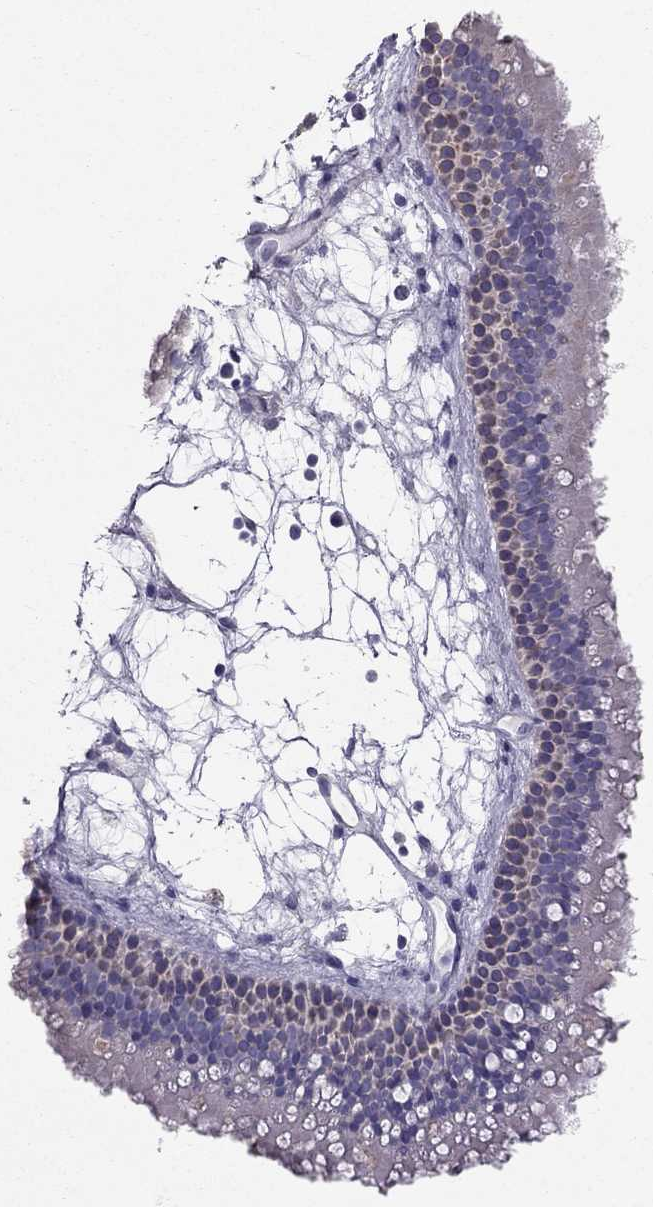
{"staining": {"intensity": "weak", "quantity": "<25%", "location": "cytoplasmic/membranous"}, "tissue": "nasopharynx", "cell_type": "Respiratory epithelial cells", "image_type": "normal", "snomed": [{"axis": "morphology", "description": "Normal tissue, NOS"}, {"axis": "topography", "description": "Nasopharynx"}], "caption": "Immunohistochemistry histopathology image of unremarkable nasopharynx stained for a protein (brown), which exhibits no positivity in respiratory epithelial cells. The staining is performed using DAB (3,3'-diaminobenzidine) brown chromogen with nuclei counter-stained in using hematoxylin.", "gene": "SYT5", "patient": {"sex": "female", "age": 85}}